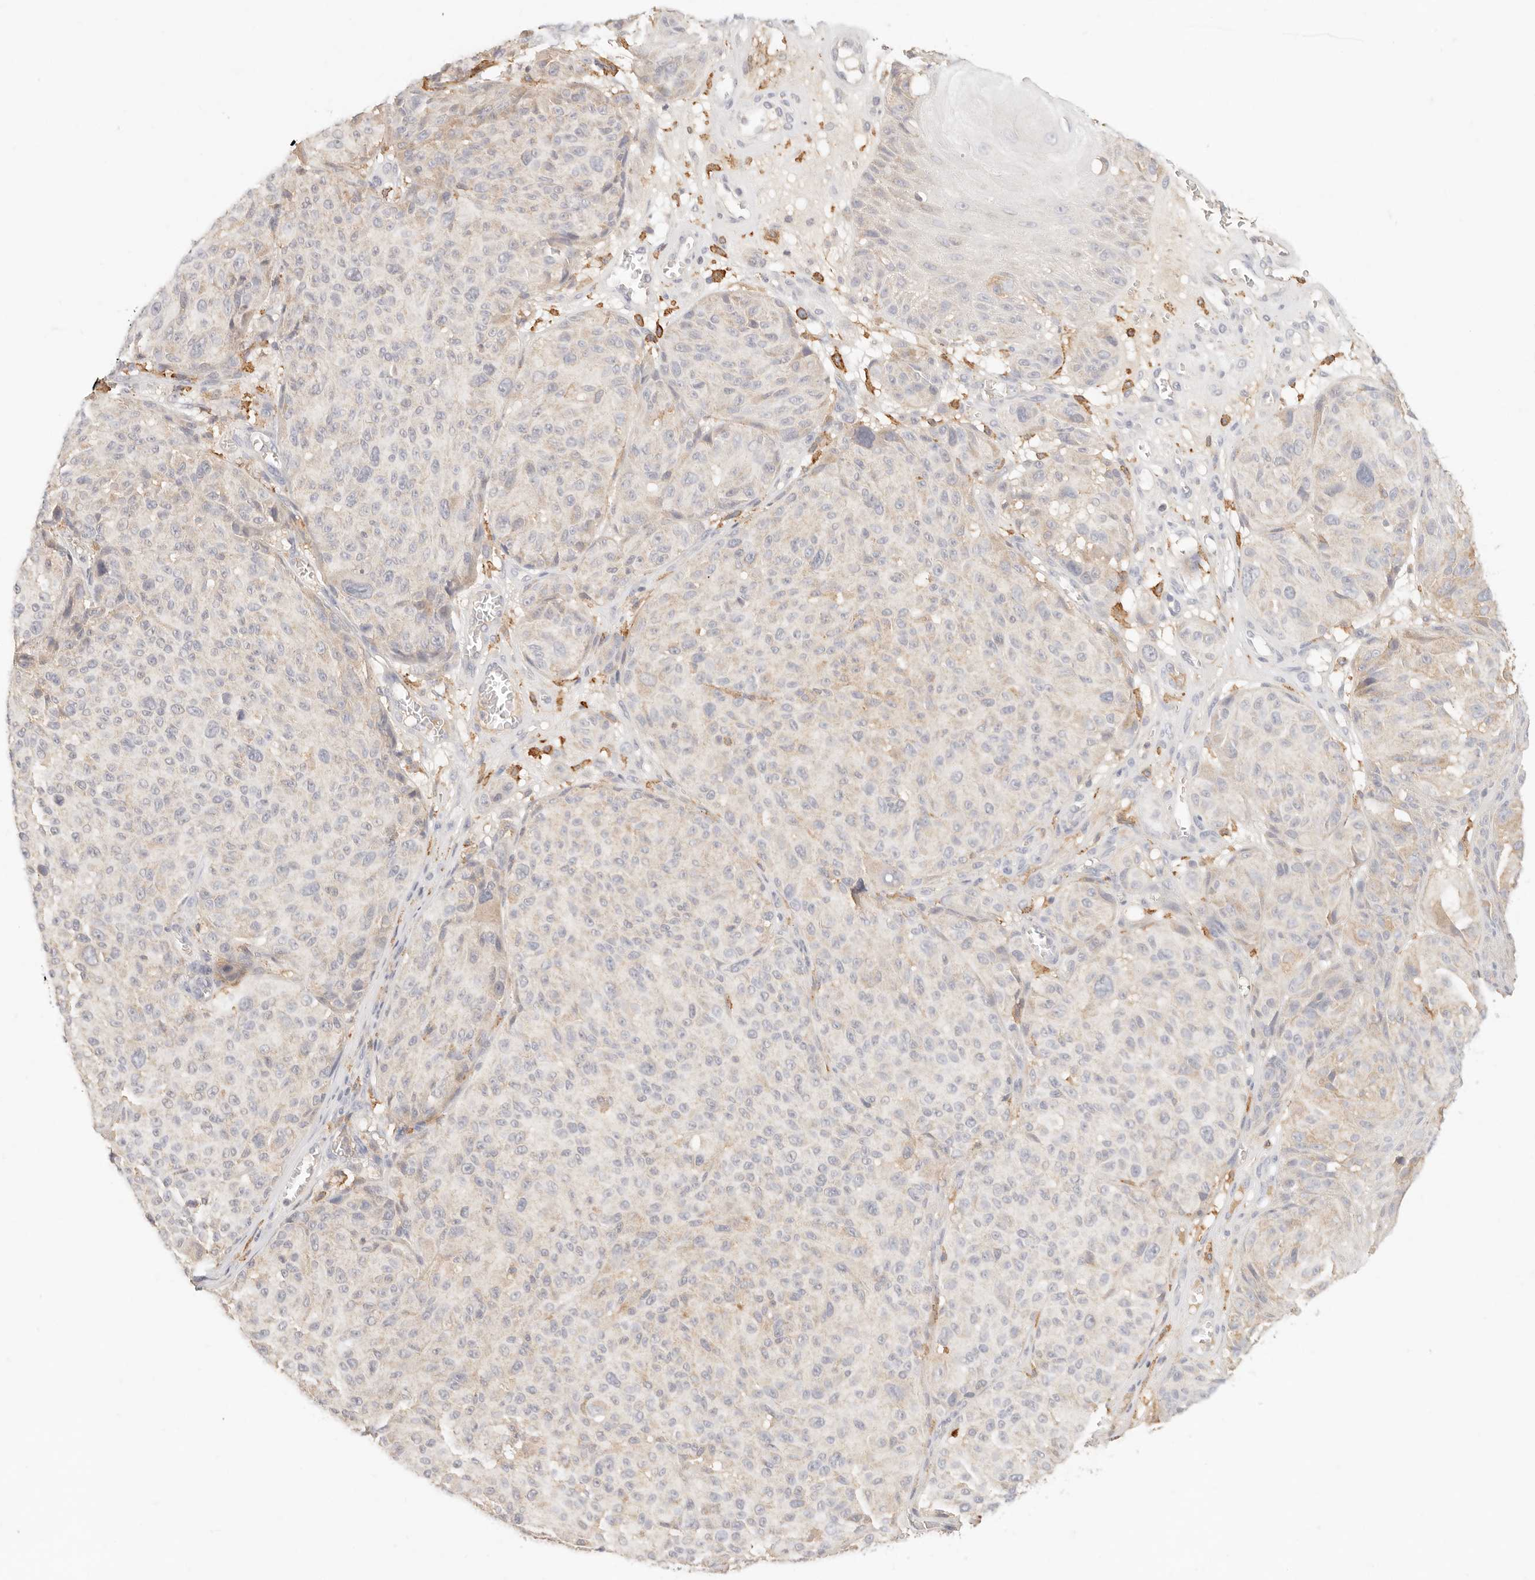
{"staining": {"intensity": "moderate", "quantity": "<25%", "location": "cytoplasmic/membranous"}, "tissue": "melanoma", "cell_type": "Tumor cells", "image_type": "cancer", "snomed": [{"axis": "morphology", "description": "Malignant melanoma, NOS"}, {"axis": "topography", "description": "Skin"}], "caption": "Moderate cytoplasmic/membranous positivity for a protein is appreciated in approximately <25% of tumor cells of malignant melanoma using IHC.", "gene": "HK2", "patient": {"sex": "male", "age": 83}}